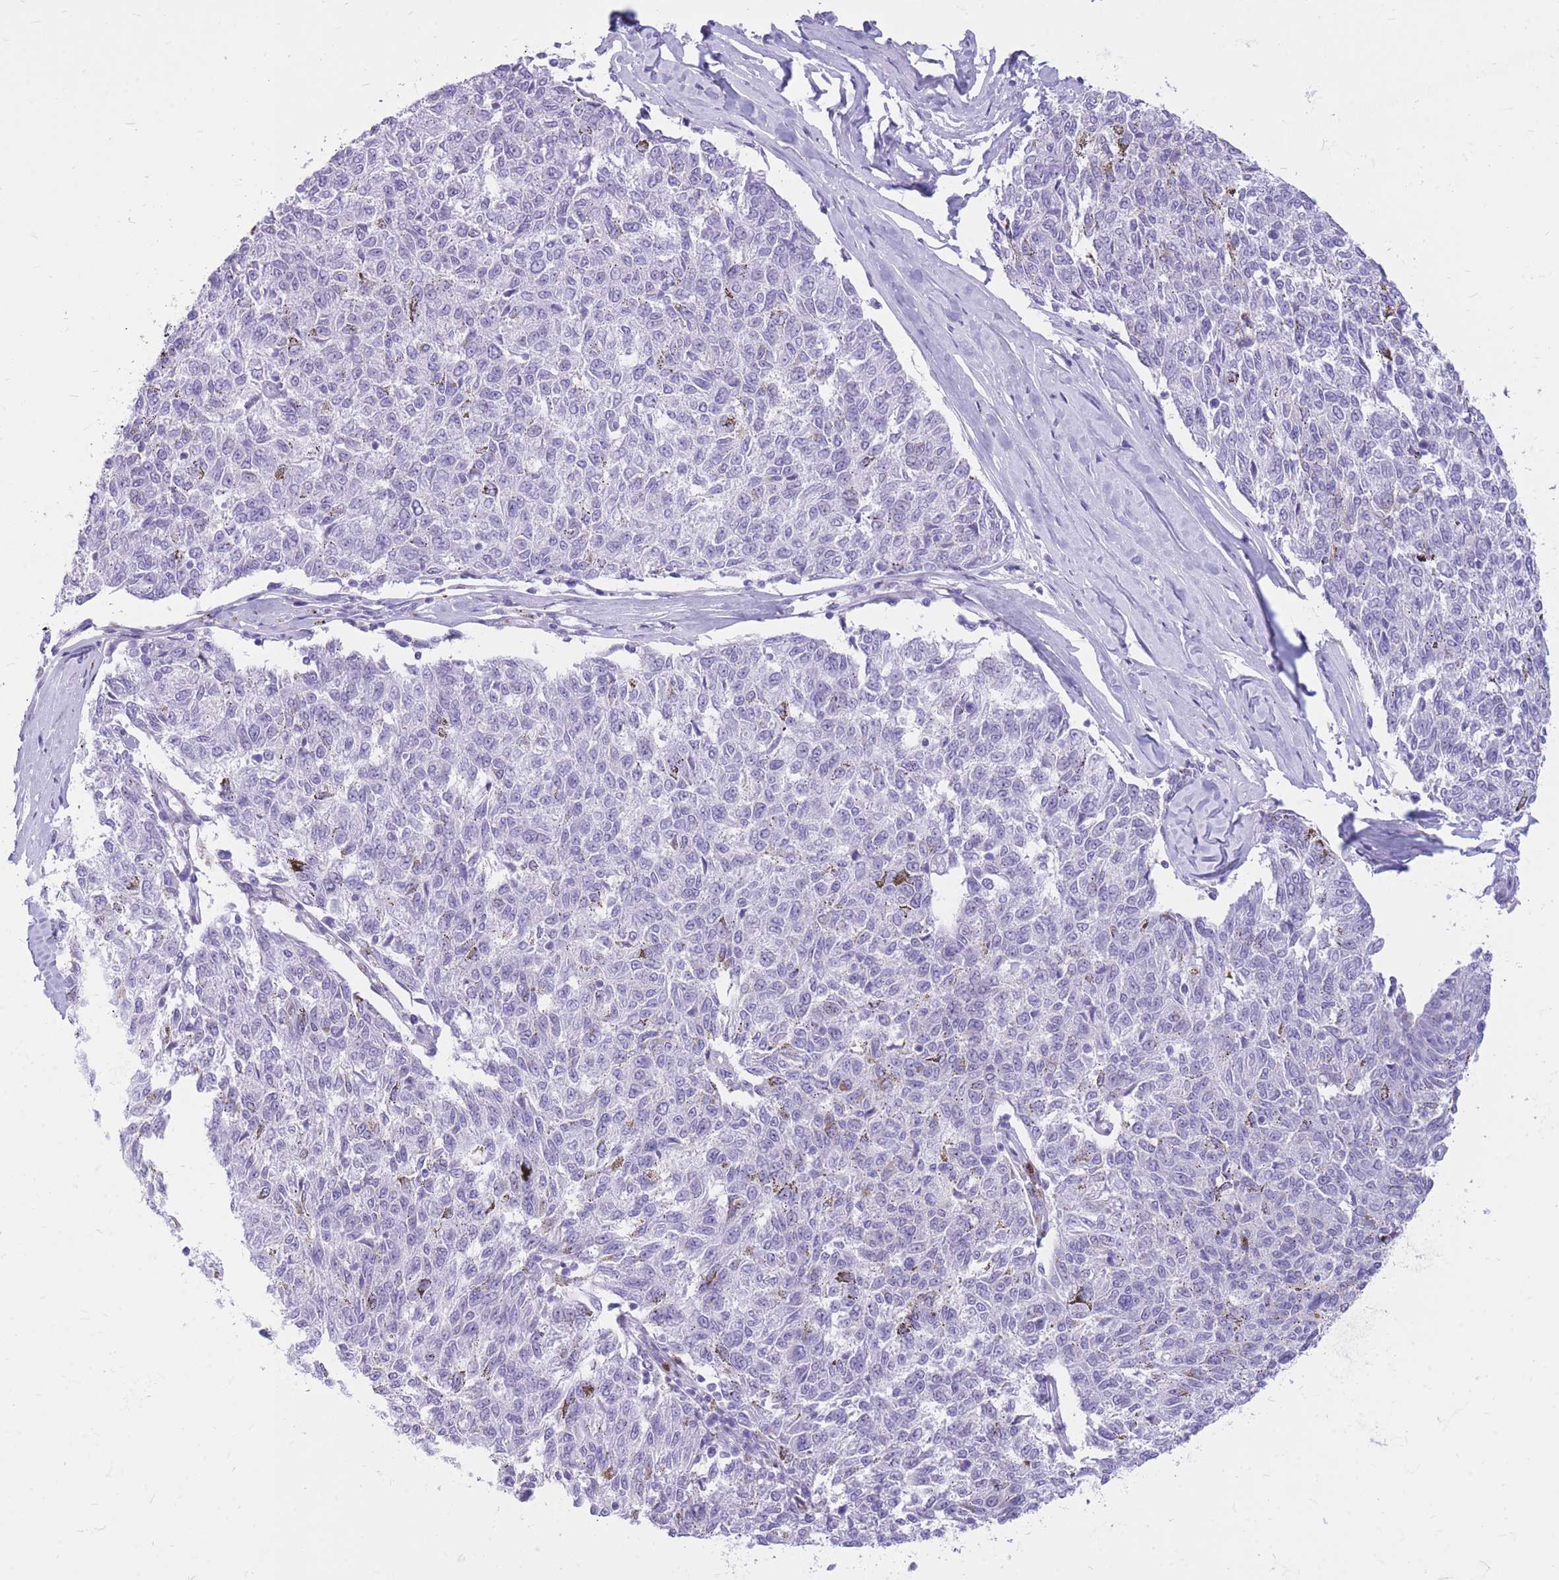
{"staining": {"intensity": "negative", "quantity": "none", "location": "none"}, "tissue": "melanoma", "cell_type": "Tumor cells", "image_type": "cancer", "snomed": [{"axis": "morphology", "description": "Malignant melanoma, NOS"}, {"axis": "topography", "description": "Skin"}], "caption": "Immunohistochemical staining of human melanoma reveals no significant staining in tumor cells.", "gene": "CYP21A2", "patient": {"sex": "female", "age": 72}}